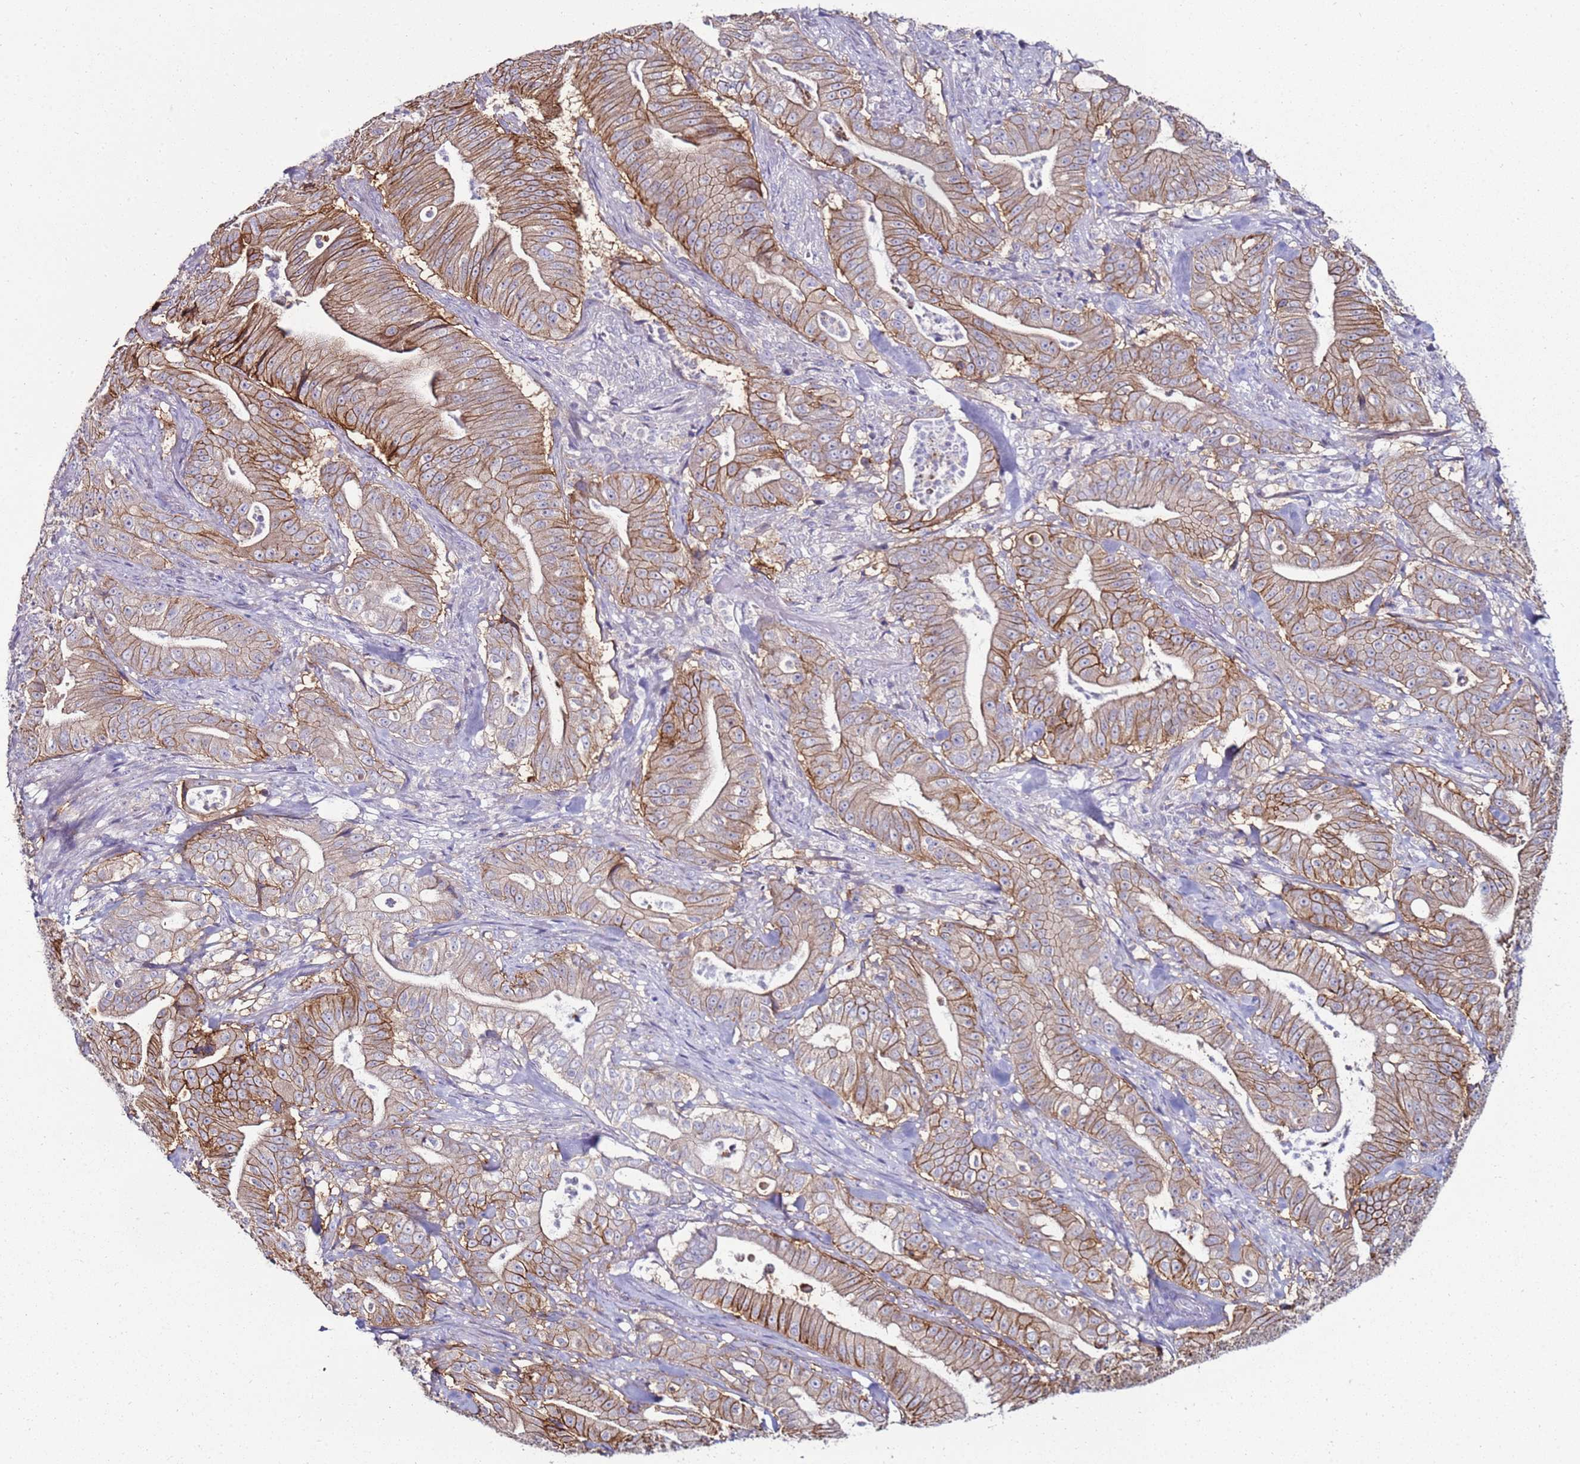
{"staining": {"intensity": "strong", "quantity": ">75%", "location": "cytoplasmic/membranous"}, "tissue": "pancreatic cancer", "cell_type": "Tumor cells", "image_type": "cancer", "snomed": [{"axis": "morphology", "description": "Adenocarcinoma, NOS"}, {"axis": "topography", "description": "Pancreas"}], "caption": "Protein staining of pancreatic cancer (adenocarcinoma) tissue reveals strong cytoplasmic/membranous expression in about >75% of tumor cells.", "gene": "GPN3", "patient": {"sex": "male", "age": 71}}